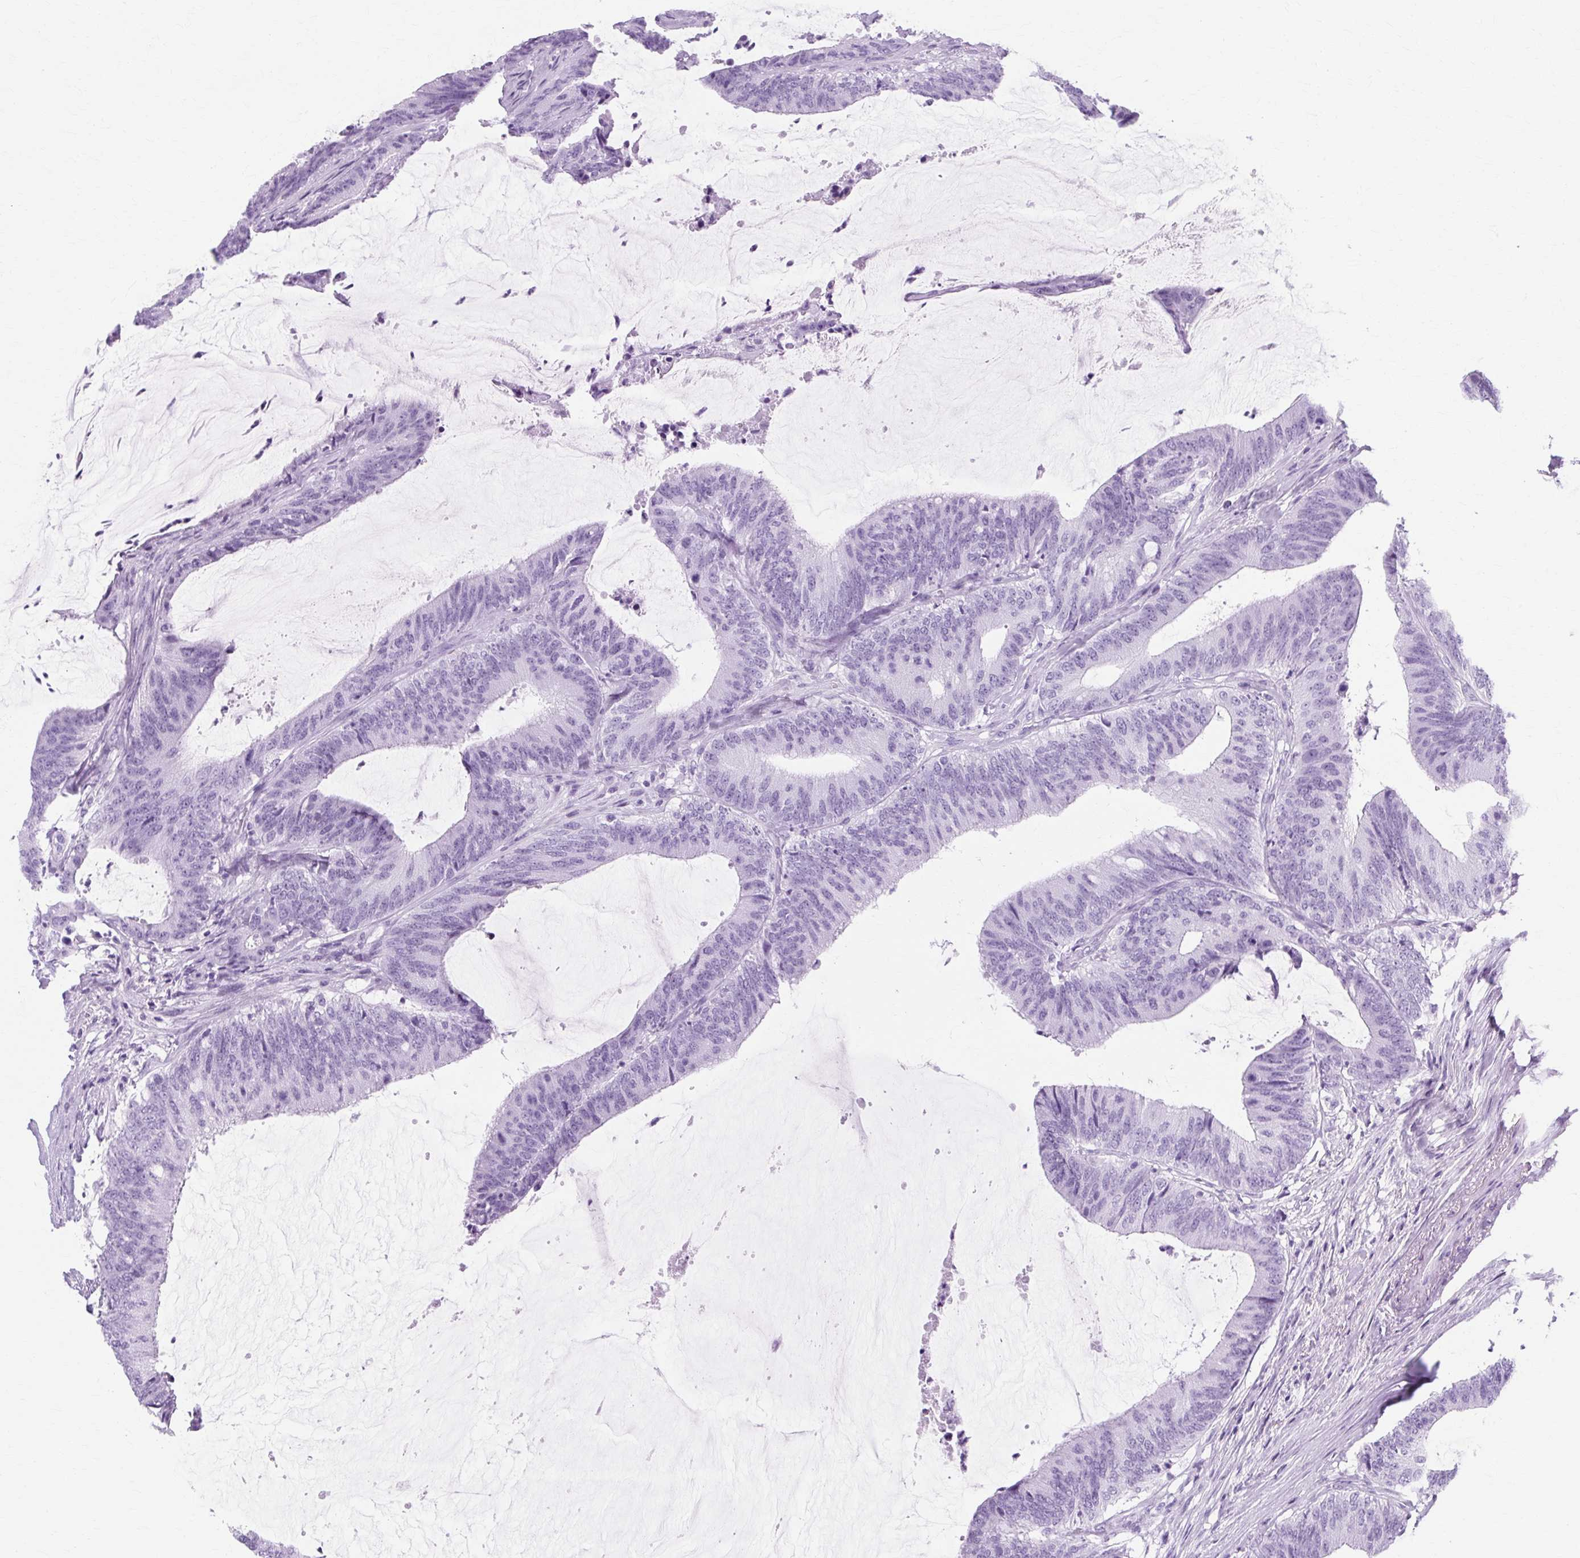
{"staining": {"intensity": "negative", "quantity": "none", "location": "none"}, "tissue": "colorectal cancer", "cell_type": "Tumor cells", "image_type": "cancer", "snomed": [{"axis": "morphology", "description": "Adenocarcinoma, NOS"}, {"axis": "topography", "description": "Colon"}], "caption": "Colorectal adenocarcinoma was stained to show a protein in brown. There is no significant expression in tumor cells. (Stains: DAB (3,3'-diaminobenzidine) IHC with hematoxylin counter stain, Microscopy: brightfield microscopy at high magnification).", "gene": "RYBP", "patient": {"sex": "female", "age": 43}}